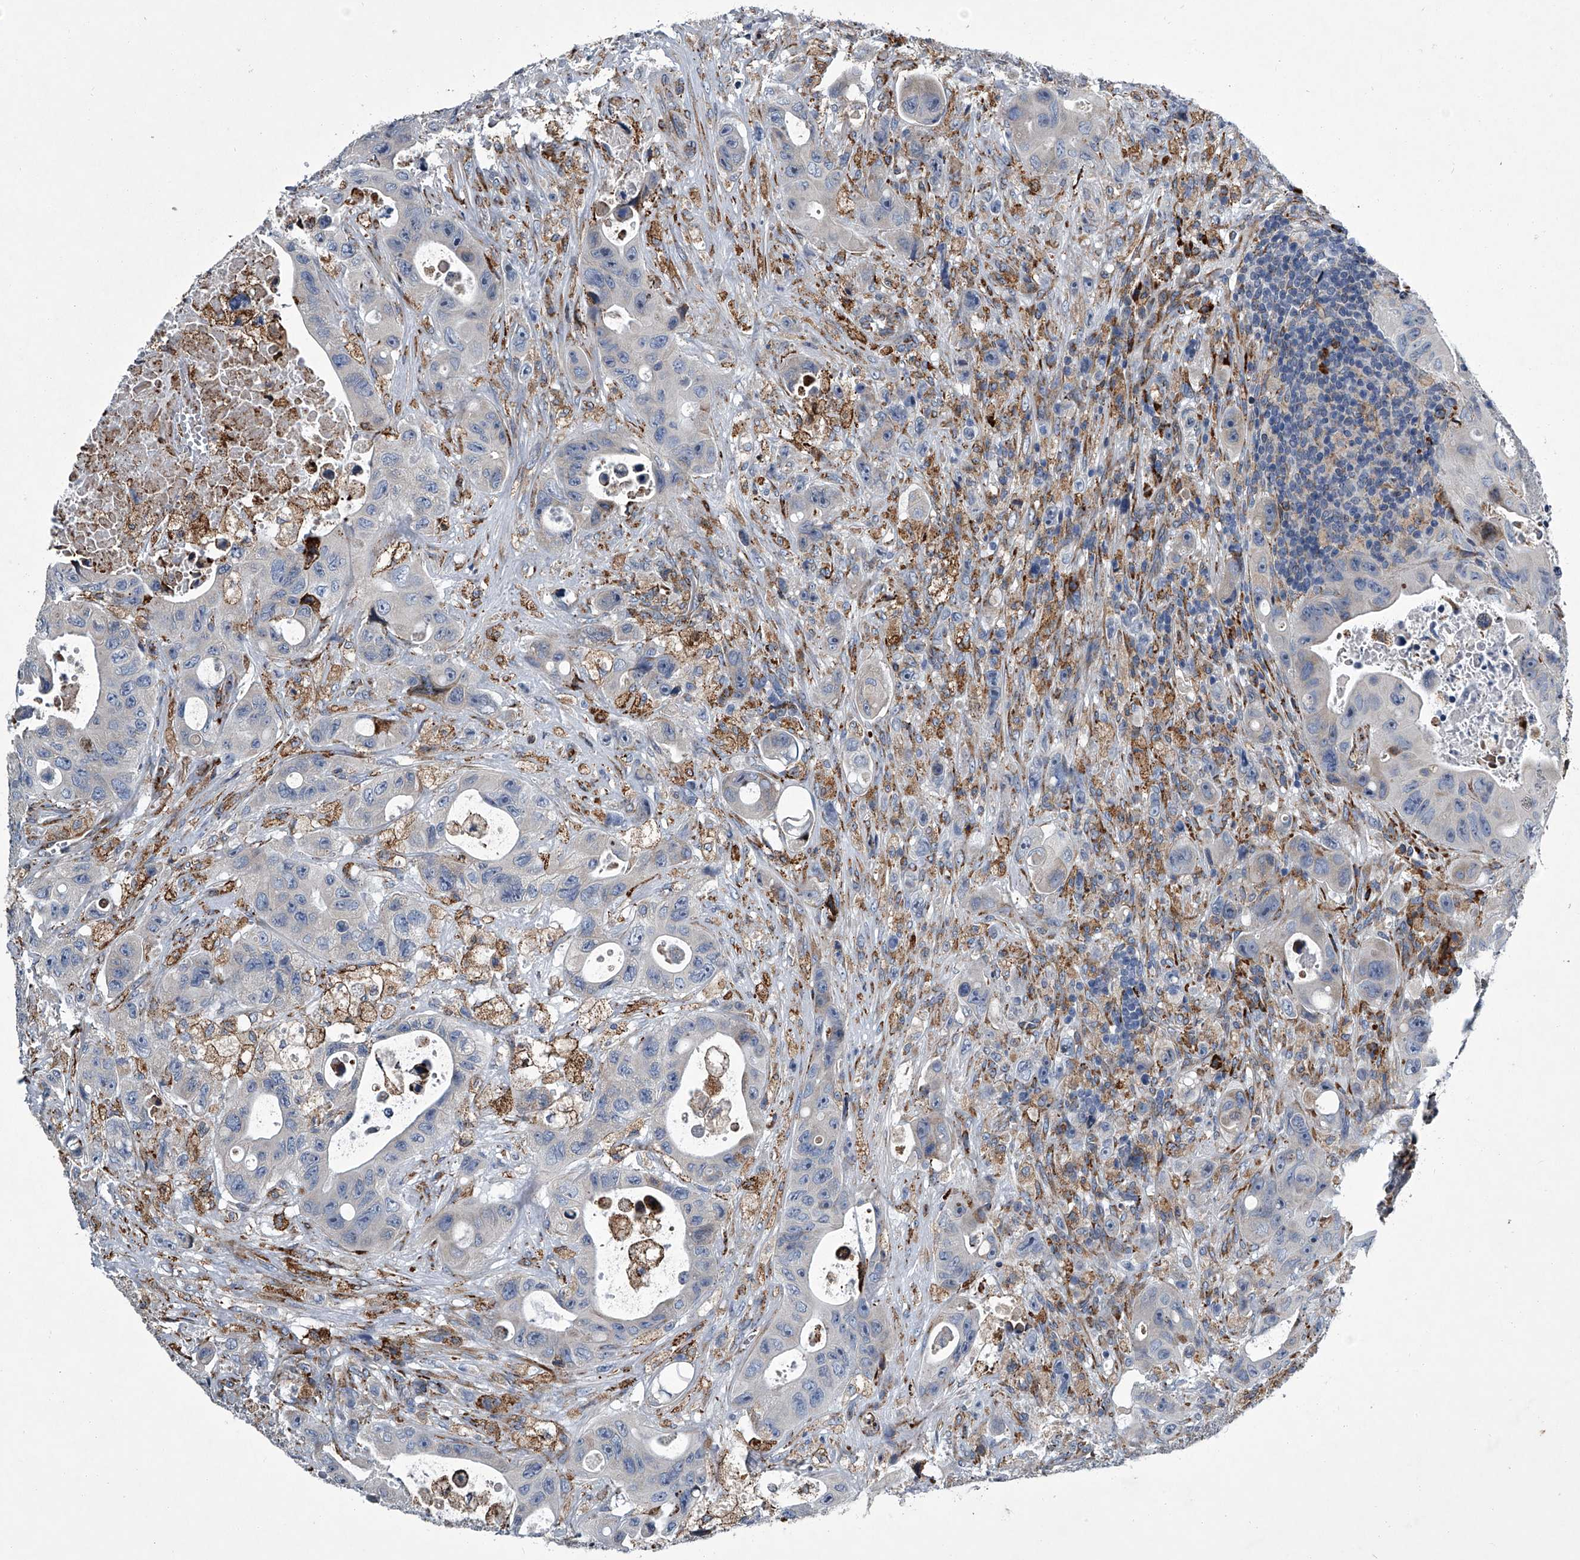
{"staining": {"intensity": "negative", "quantity": "none", "location": "none"}, "tissue": "colorectal cancer", "cell_type": "Tumor cells", "image_type": "cancer", "snomed": [{"axis": "morphology", "description": "Adenocarcinoma, NOS"}, {"axis": "topography", "description": "Colon"}], "caption": "Image shows no significant protein positivity in tumor cells of colorectal cancer (adenocarcinoma). (DAB (3,3'-diaminobenzidine) immunohistochemistry visualized using brightfield microscopy, high magnification).", "gene": "TMEM63C", "patient": {"sex": "female", "age": 46}}